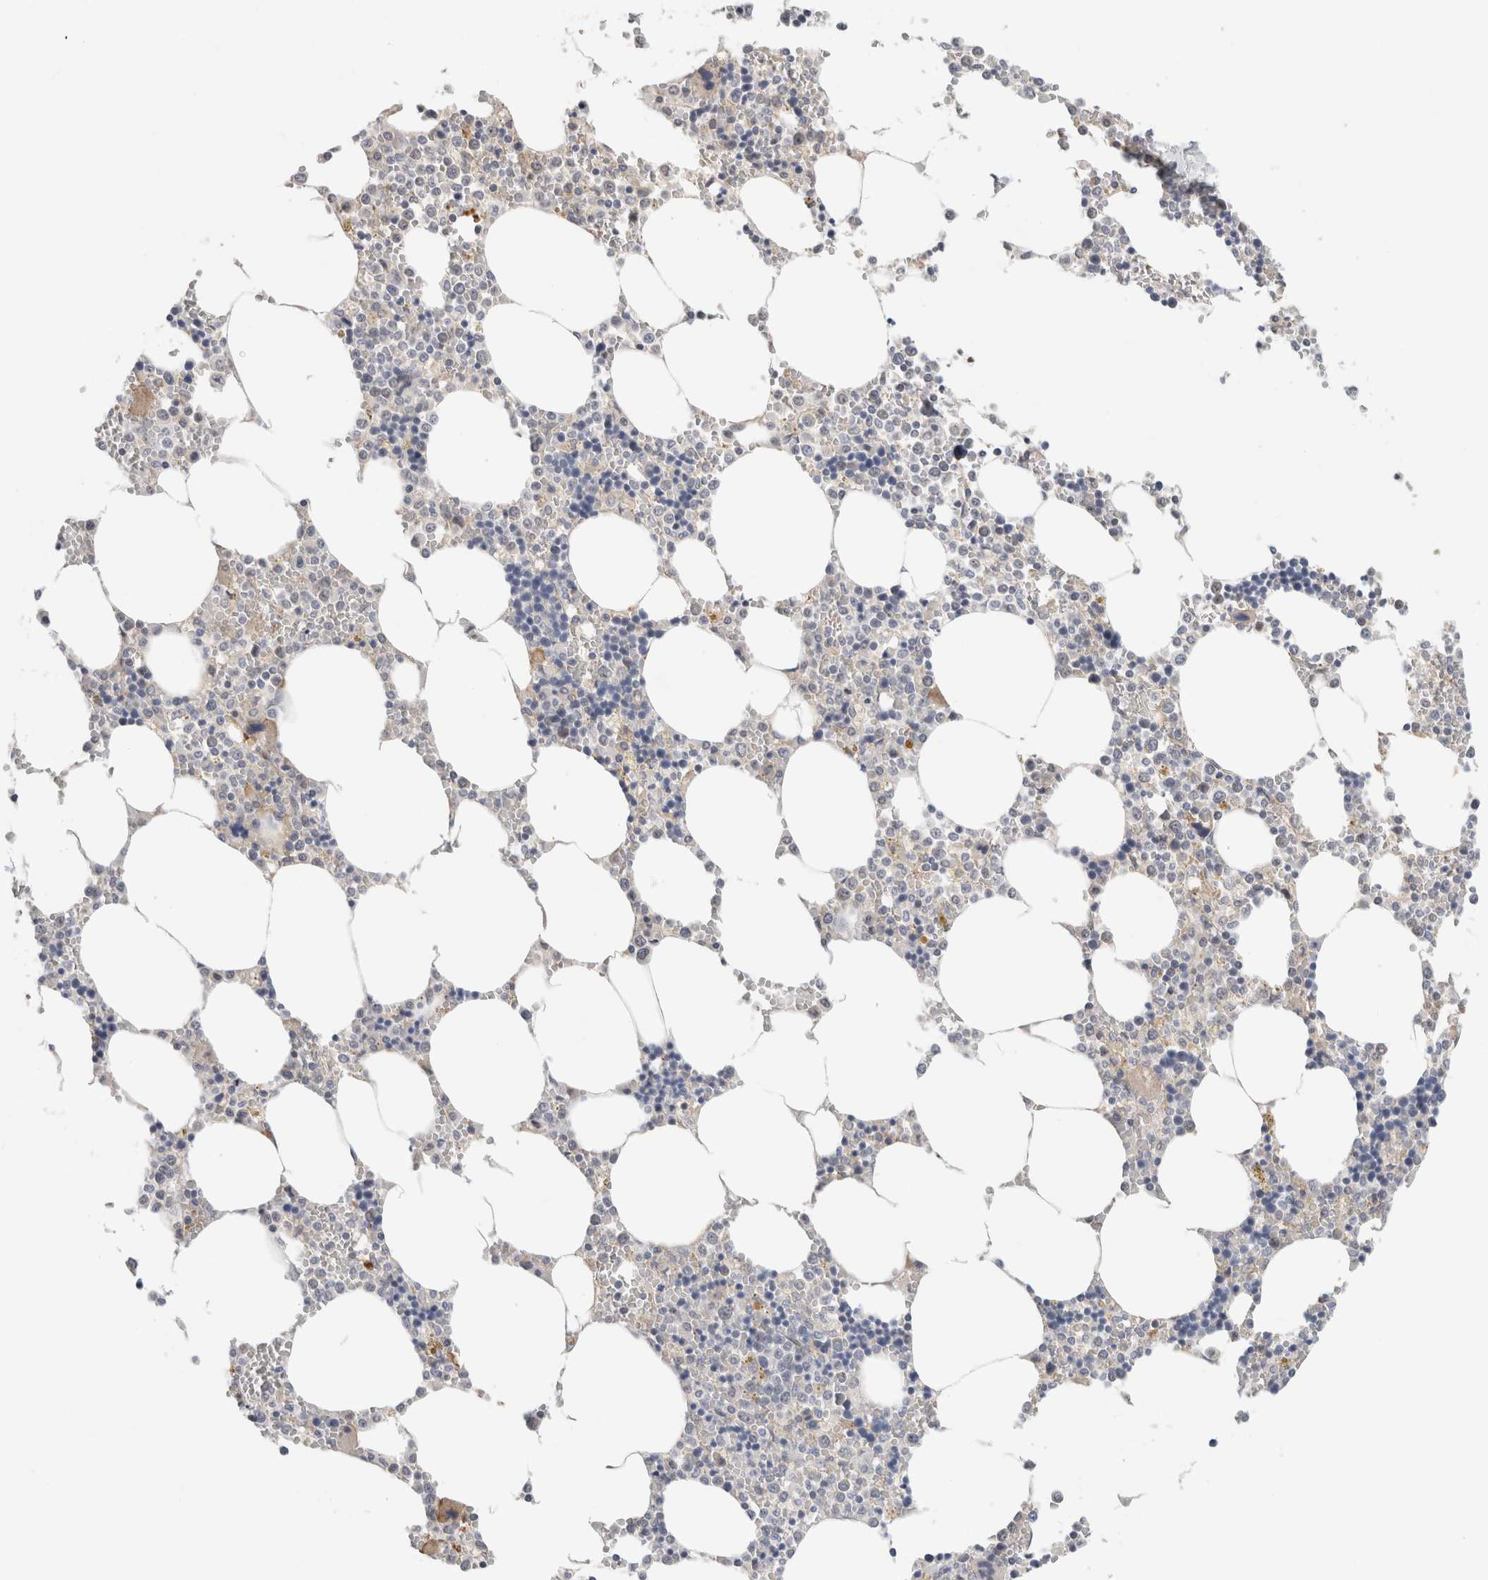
{"staining": {"intensity": "moderate", "quantity": "<25%", "location": "cytoplasmic/membranous"}, "tissue": "bone marrow", "cell_type": "Hematopoietic cells", "image_type": "normal", "snomed": [{"axis": "morphology", "description": "Normal tissue, NOS"}, {"axis": "topography", "description": "Bone marrow"}], "caption": "The image displays staining of benign bone marrow, revealing moderate cytoplasmic/membranous protein positivity (brown color) within hematopoietic cells.", "gene": "HCN3", "patient": {"sex": "male", "age": 70}}